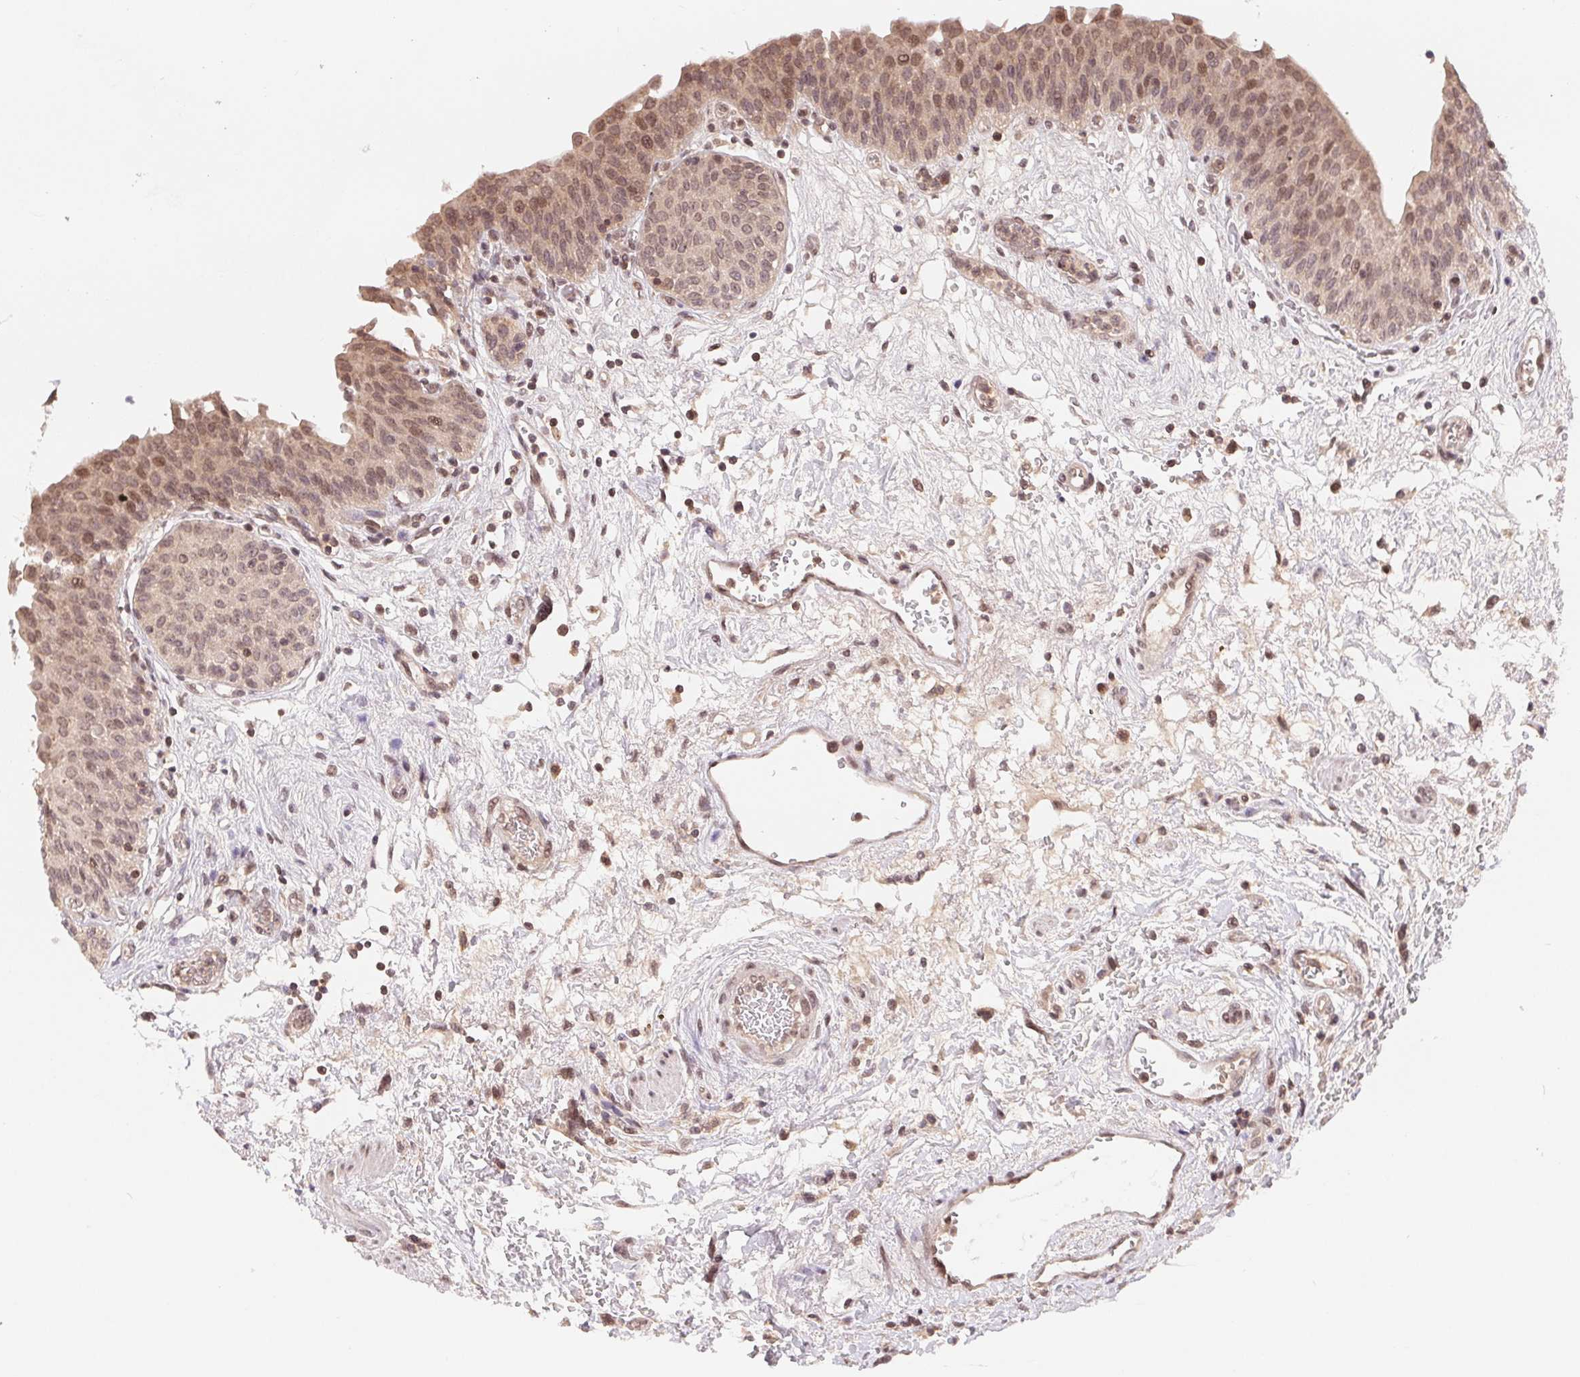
{"staining": {"intensity": "moderate", "quantity": "<25%", "location": "nuclear"}, "tissue": "urinary bladder", "cell_type": "Urothelial cells", "image_type": "normal", "snomed": [{"axis": "morphology", "description": "Normal tissue, NOS"}, {"axis": "topography", "description": "Urinary bladder"}], "caption": "Approximately <25% of urothelial cells in unremarkable human urinary bladder show moderate nuclear protein positivity as visualized by brown immunohistochemical staining.", "gene": "HMGN3", "patient": {"sex": "male", "age": 68}}